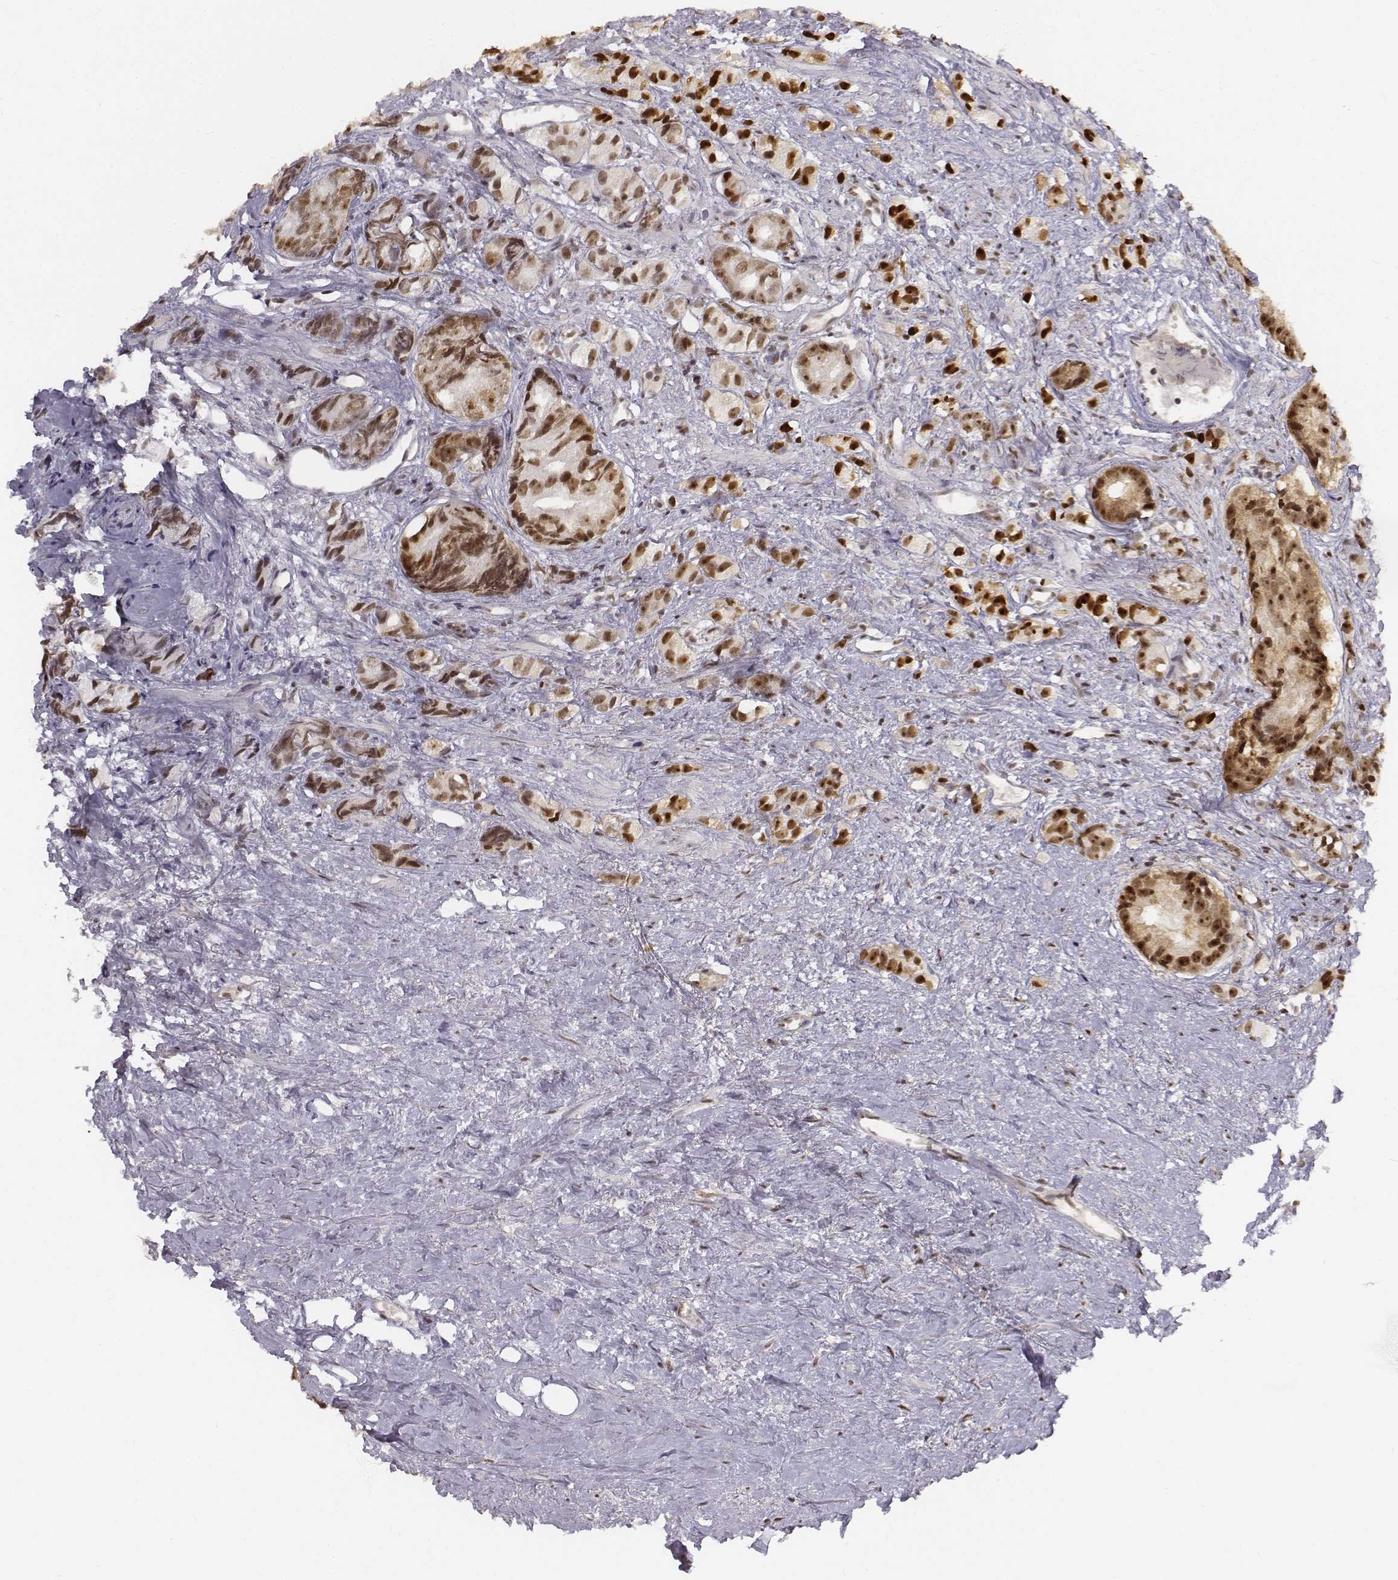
{"staining": {"intensity": "strong", "quantity": ">75%", "location": "nuclear"}, "tissue": "prostate cancer", "cell_type": "Tumor cells", "image_type": "cancer", "snomed": [{"axis": "morphology", "description": "Adenocarcinoma, High grade"}, {"axis": "topography", "description": "Prostate"}], "caption": "Immunohistochemical staining of prostate high-grade adenocarcinoma displays strong nuclear protein staining in approximately >75% of tumor cells.", "gene": "PHF6", "patient": {"sex": "male", "age": 81}}